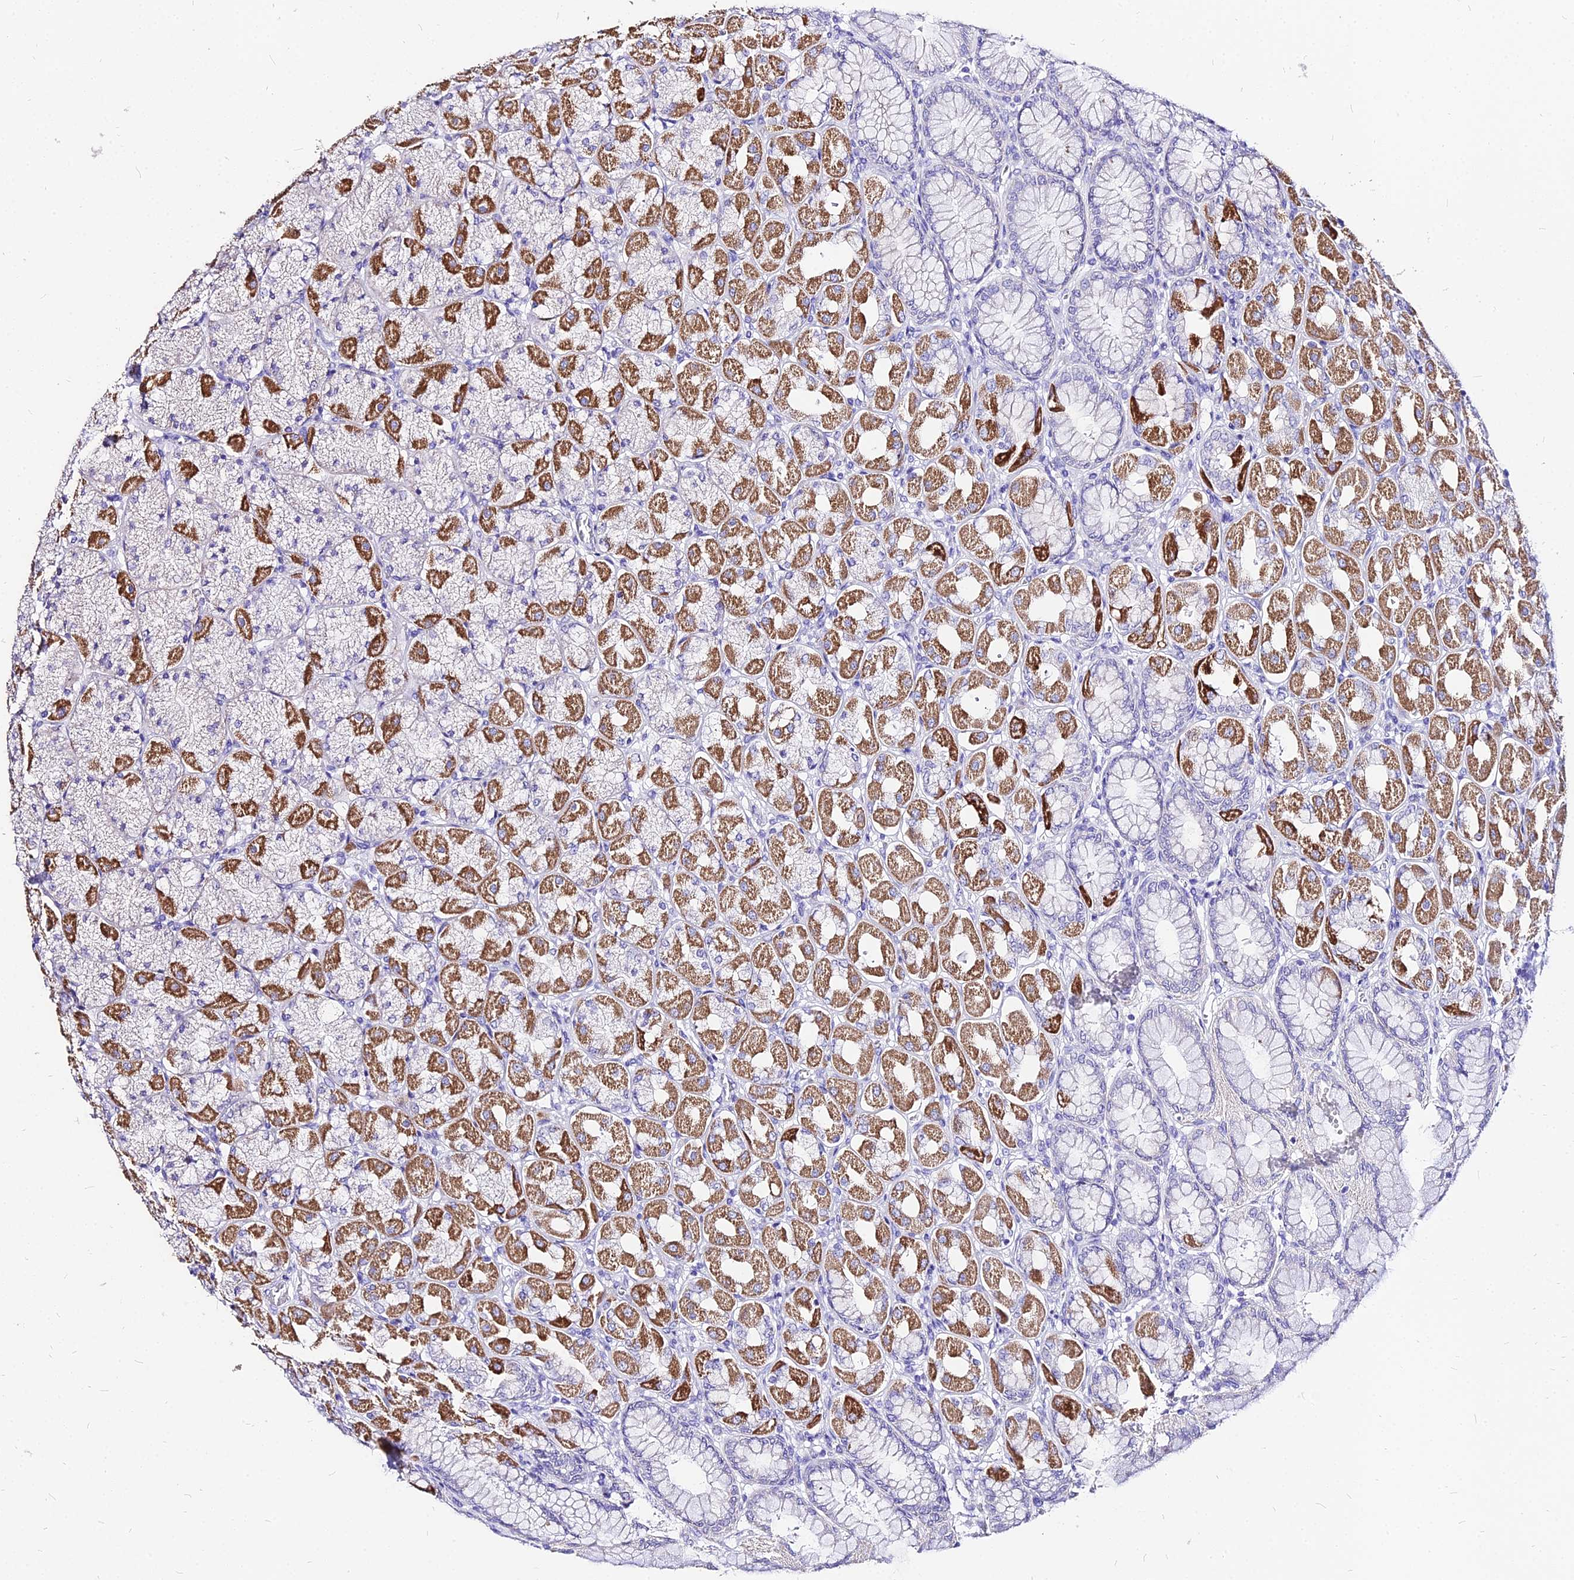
{"staining": {"intensity": "strong", "quantity": "25%-75%", "location": "cytoplasmic/membranous"}, "tissue": "stomach", "cell_type": "Glandular cells", "image_type": "normal", "snomed": [{"axis": "morphology", "description": "Normal tissue, NOS"}, {"axis": "topography", "description": "Stomach, upper"}], "caption": "A photomicrograph of stomach stained for a protein exhibits strong cytoplasmic/membranous brown staining in glandular cells. The staining was performed using DAB (3,3'-diaminobenzidine) to visualize the protein expression in brown, while the nuclei were stained in blue with hematoxylin (Magnification: 20x).", "gene": "CARD18", "patient": {"sex": "female", "age": 56}}